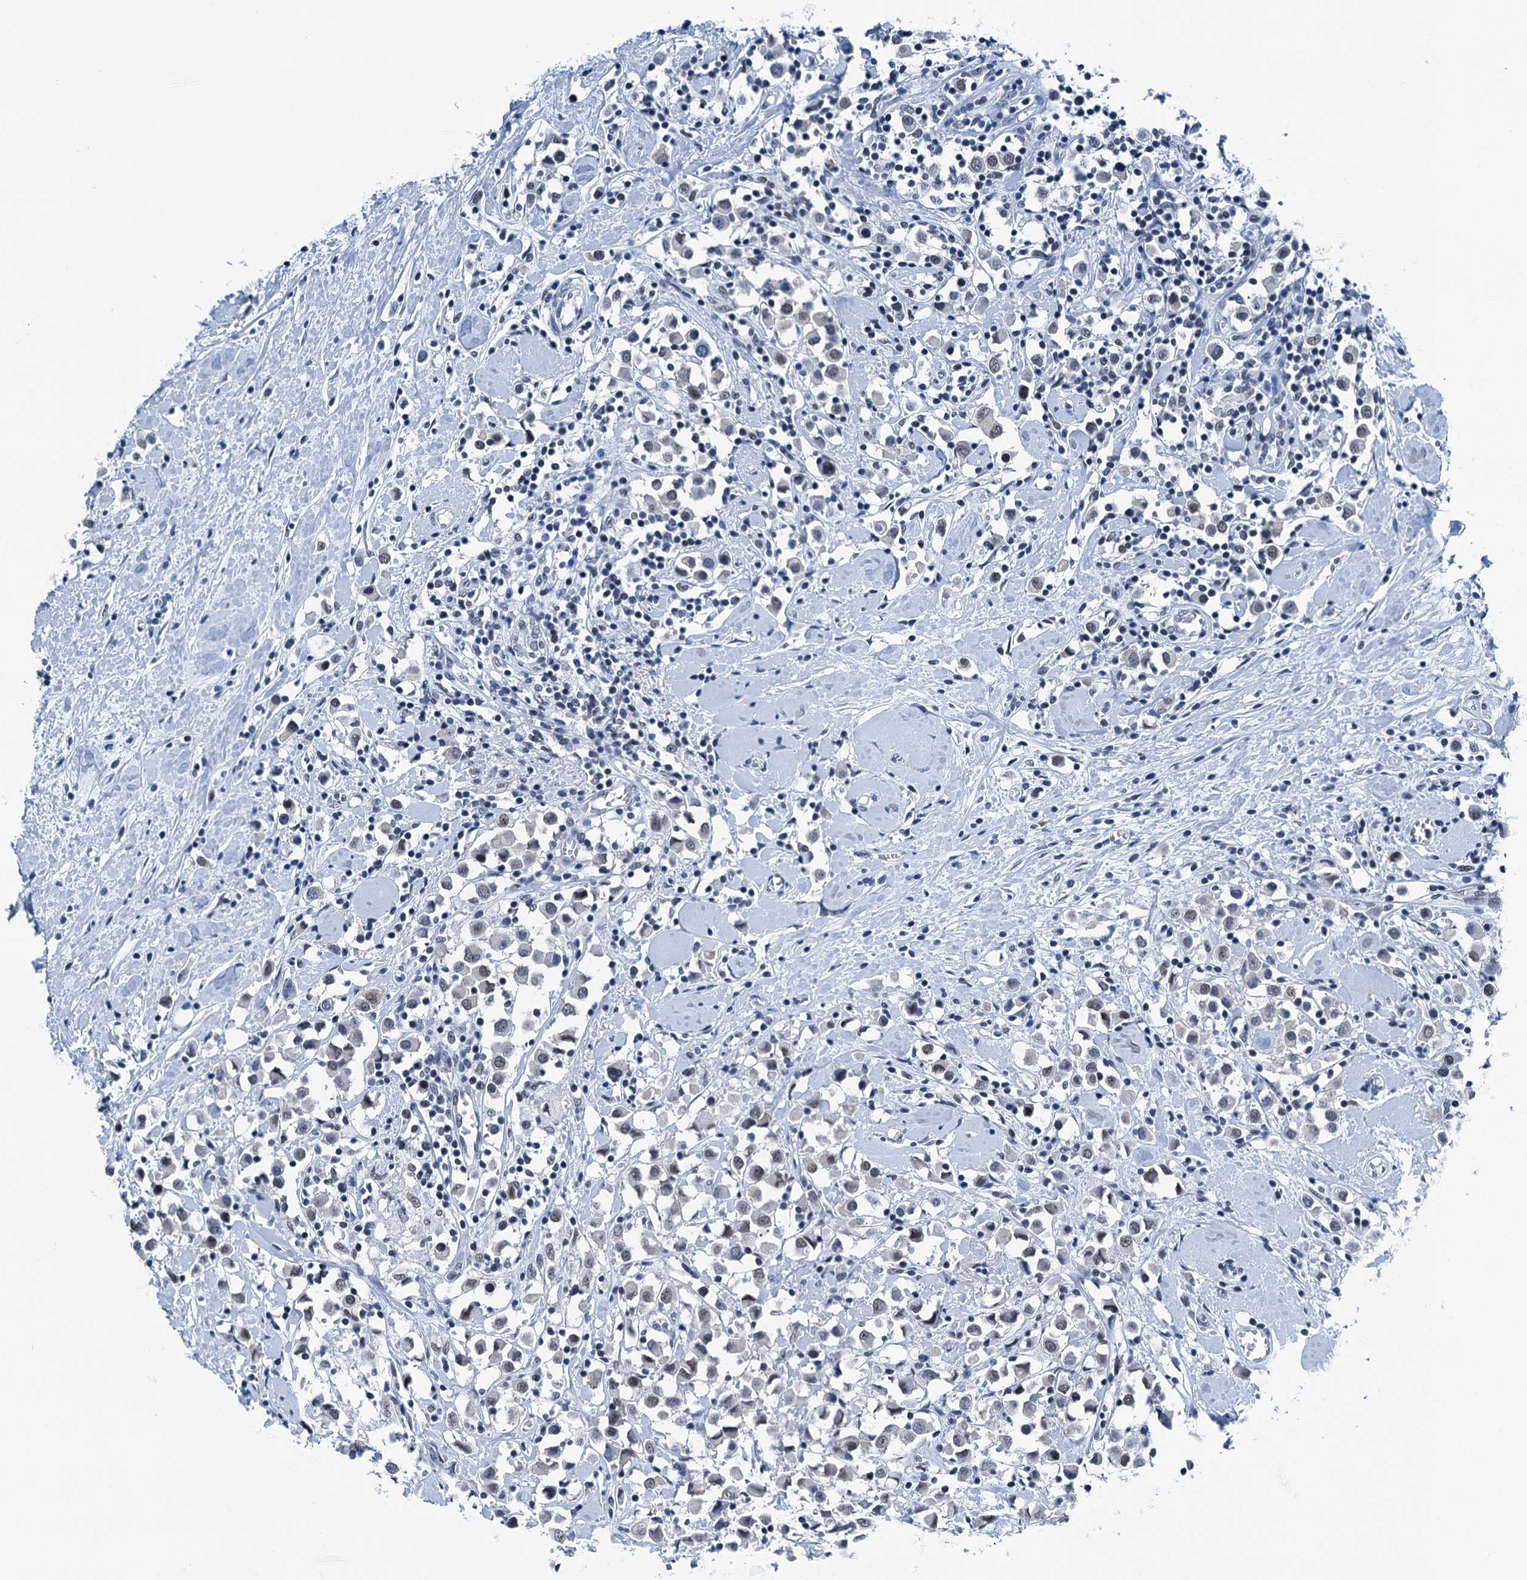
{"staining": {"intensity": "negative", "quantity": "none", "location": "none"}, "tissue": "breast cancer", "cell_type": "Tumor cells", "image_type": "cancer", "snomed": [{"axis": "morphology", "description": "Duct carcinoma"}, {"axis": "topography", "description": "Breast"}], "caption": "Tumor cells are negative for brown protein staining in intraductal carcinoma (breast).", "gene": "TRPT1", "patient": {"sex": "female", "age": 61}}